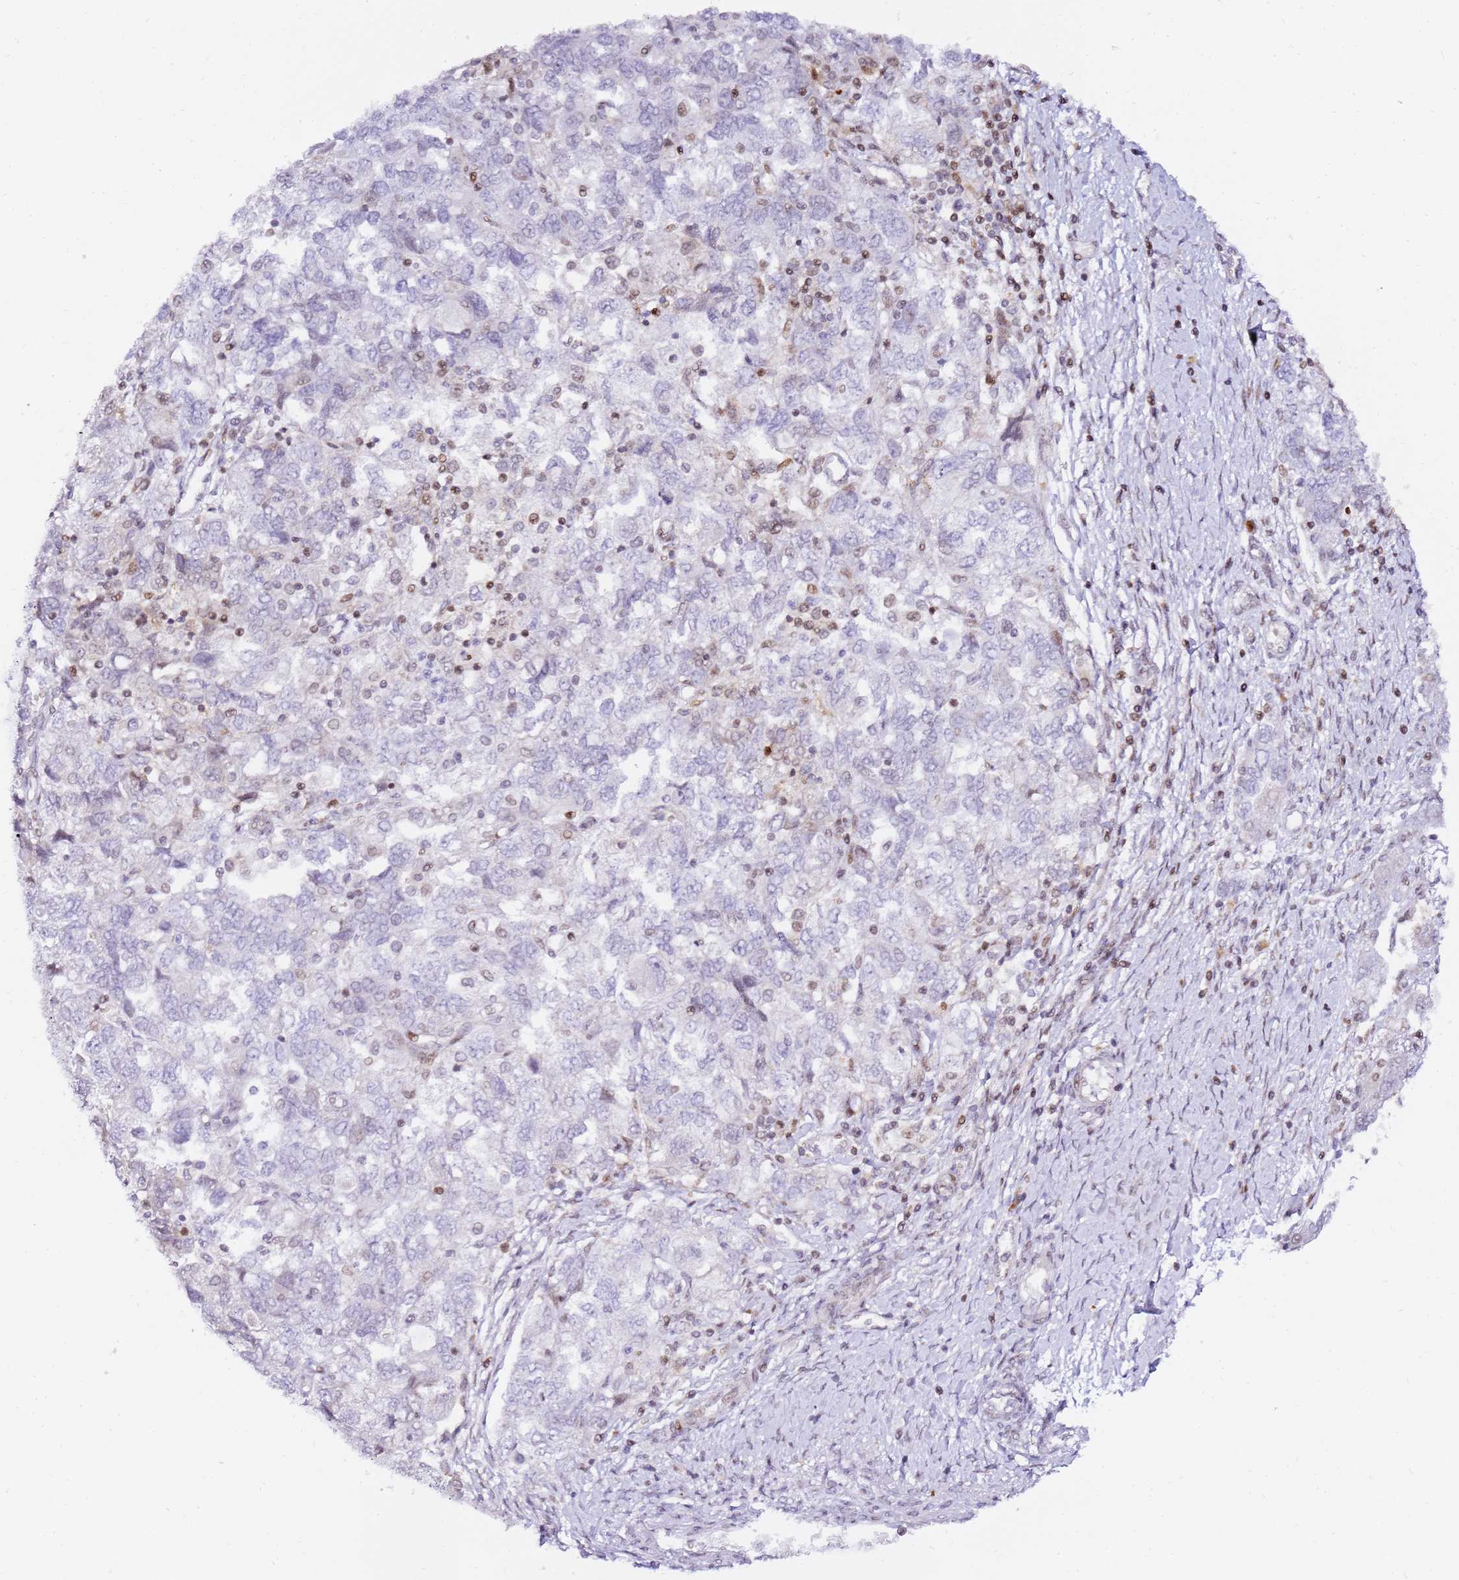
{"staining": {"intensity": "negative", "quantity": "none", "location": "none"}, "tissue": "ovarian cancer", "cell_type": "Tumor cells", "image_type": "cancer", "snomed": [{"axis": "morphology", "description": "Carcinoma, NOS"}, {"axis": "morphology", "description": "Cystadenocarcinoma, serous, NOS"}, {"axis": "topography", "description": "Ovary"}], "caption": "High power microscopy histopathology image of an immunohistochemistry histopathology image of ovarian cancer (serous cystadenocarcinoma), revealing no significant positivity in tumor cells.", "gene": "GBP2", "patient": {"sex": "female", "age": 69}}